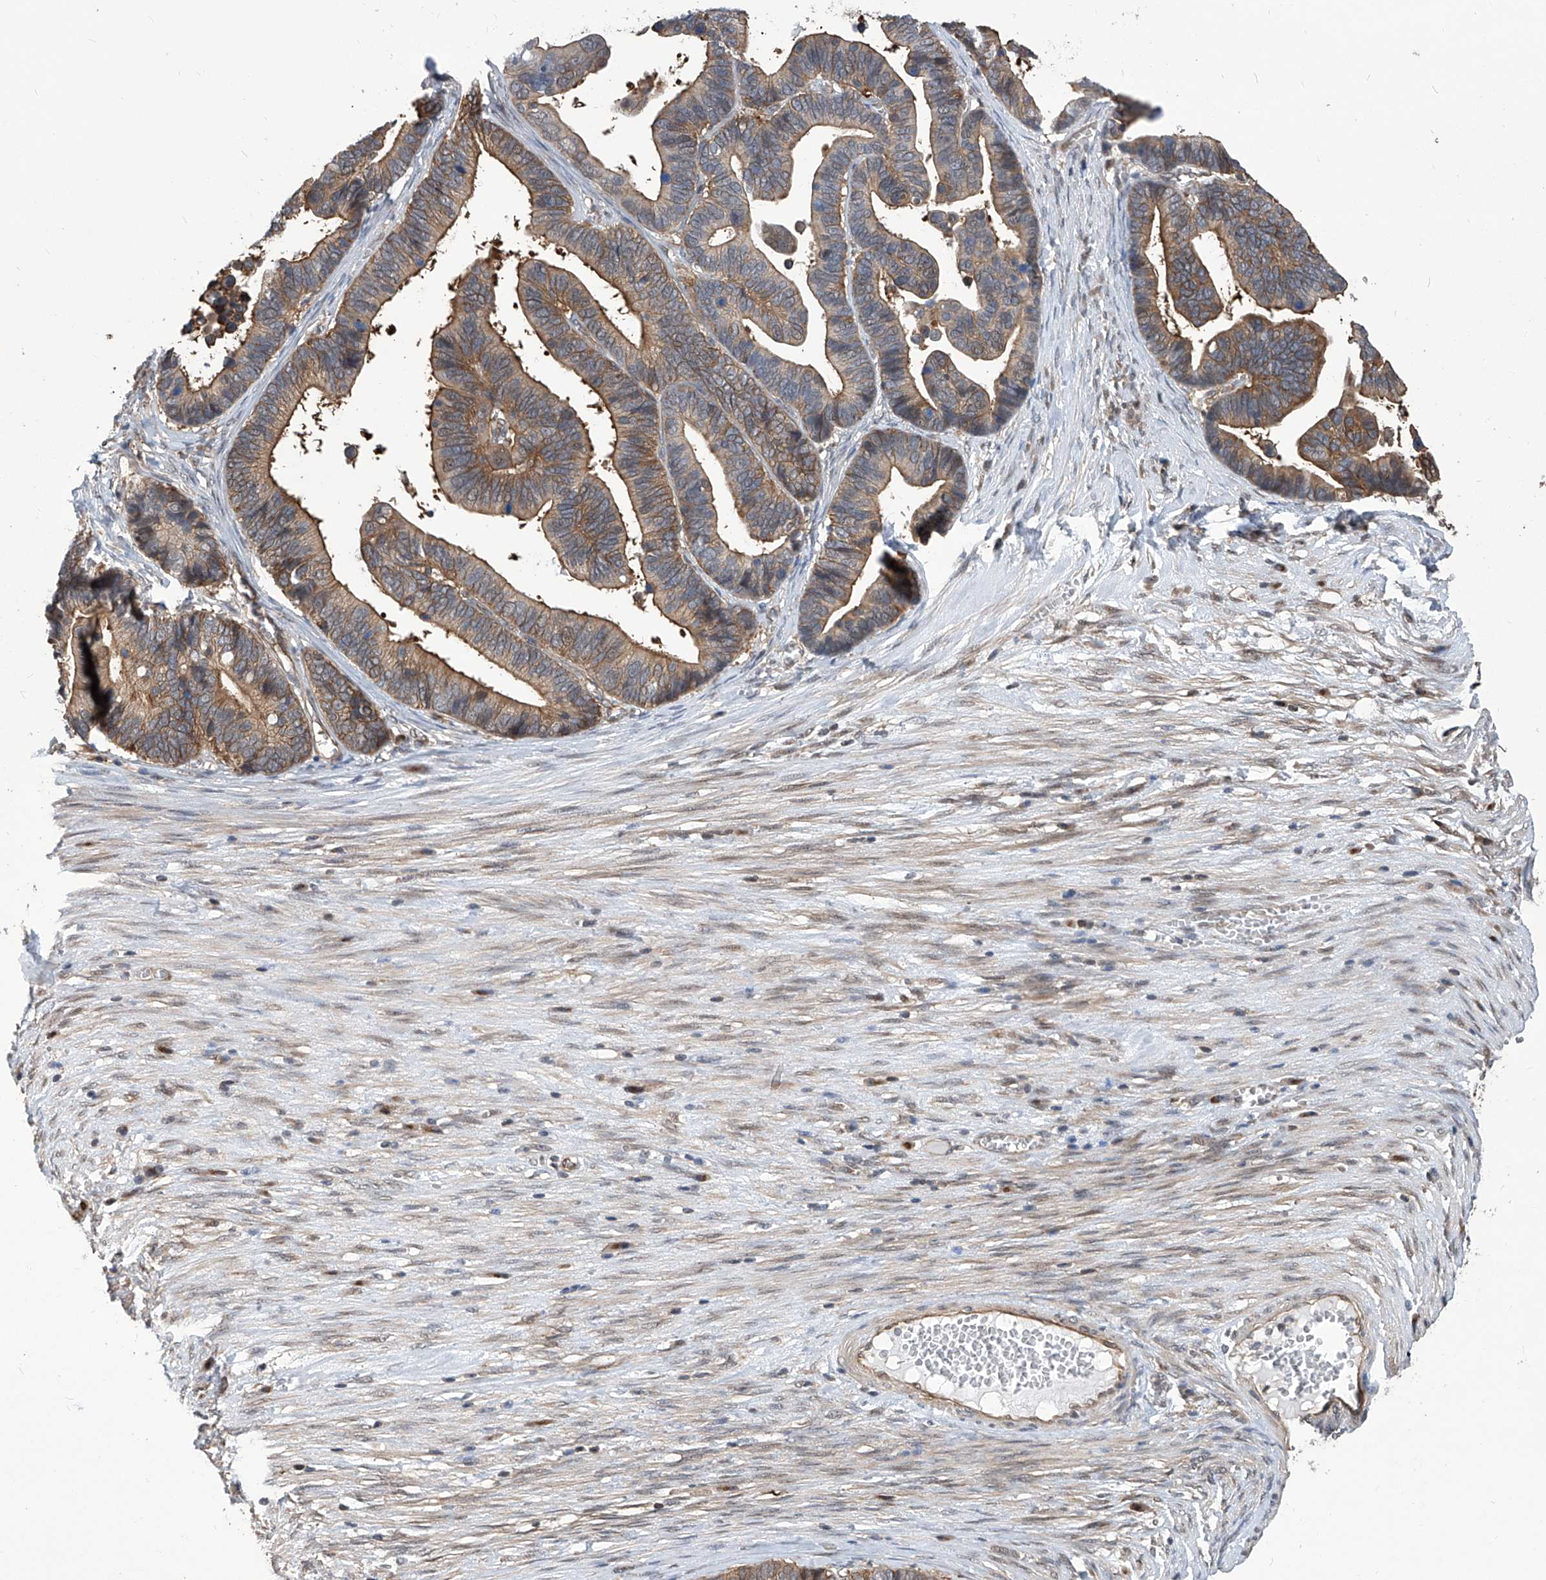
{"staining": {"intensity": "moderate", "quantity": ">75%", "location": "cytoplasmic/membranous"}, "tissue": "ovarian cancer", "cell_type": "Tumor cells", "image_type": "cancer", "snomed": [{"axis": "morphology", "description": "Cystadenocarcinoma, serous, NOS"}, {"axis": "topography", "description": "Ovary"}], "caption": "Ovarian cancer (serous cystadenocarcinoma) stained for a protein demonstrates moderate cytoplasmic/membranous positivity in tumor cells.", "gene": "PSMB1", "patient": {"sex": "female", "age": 56}}